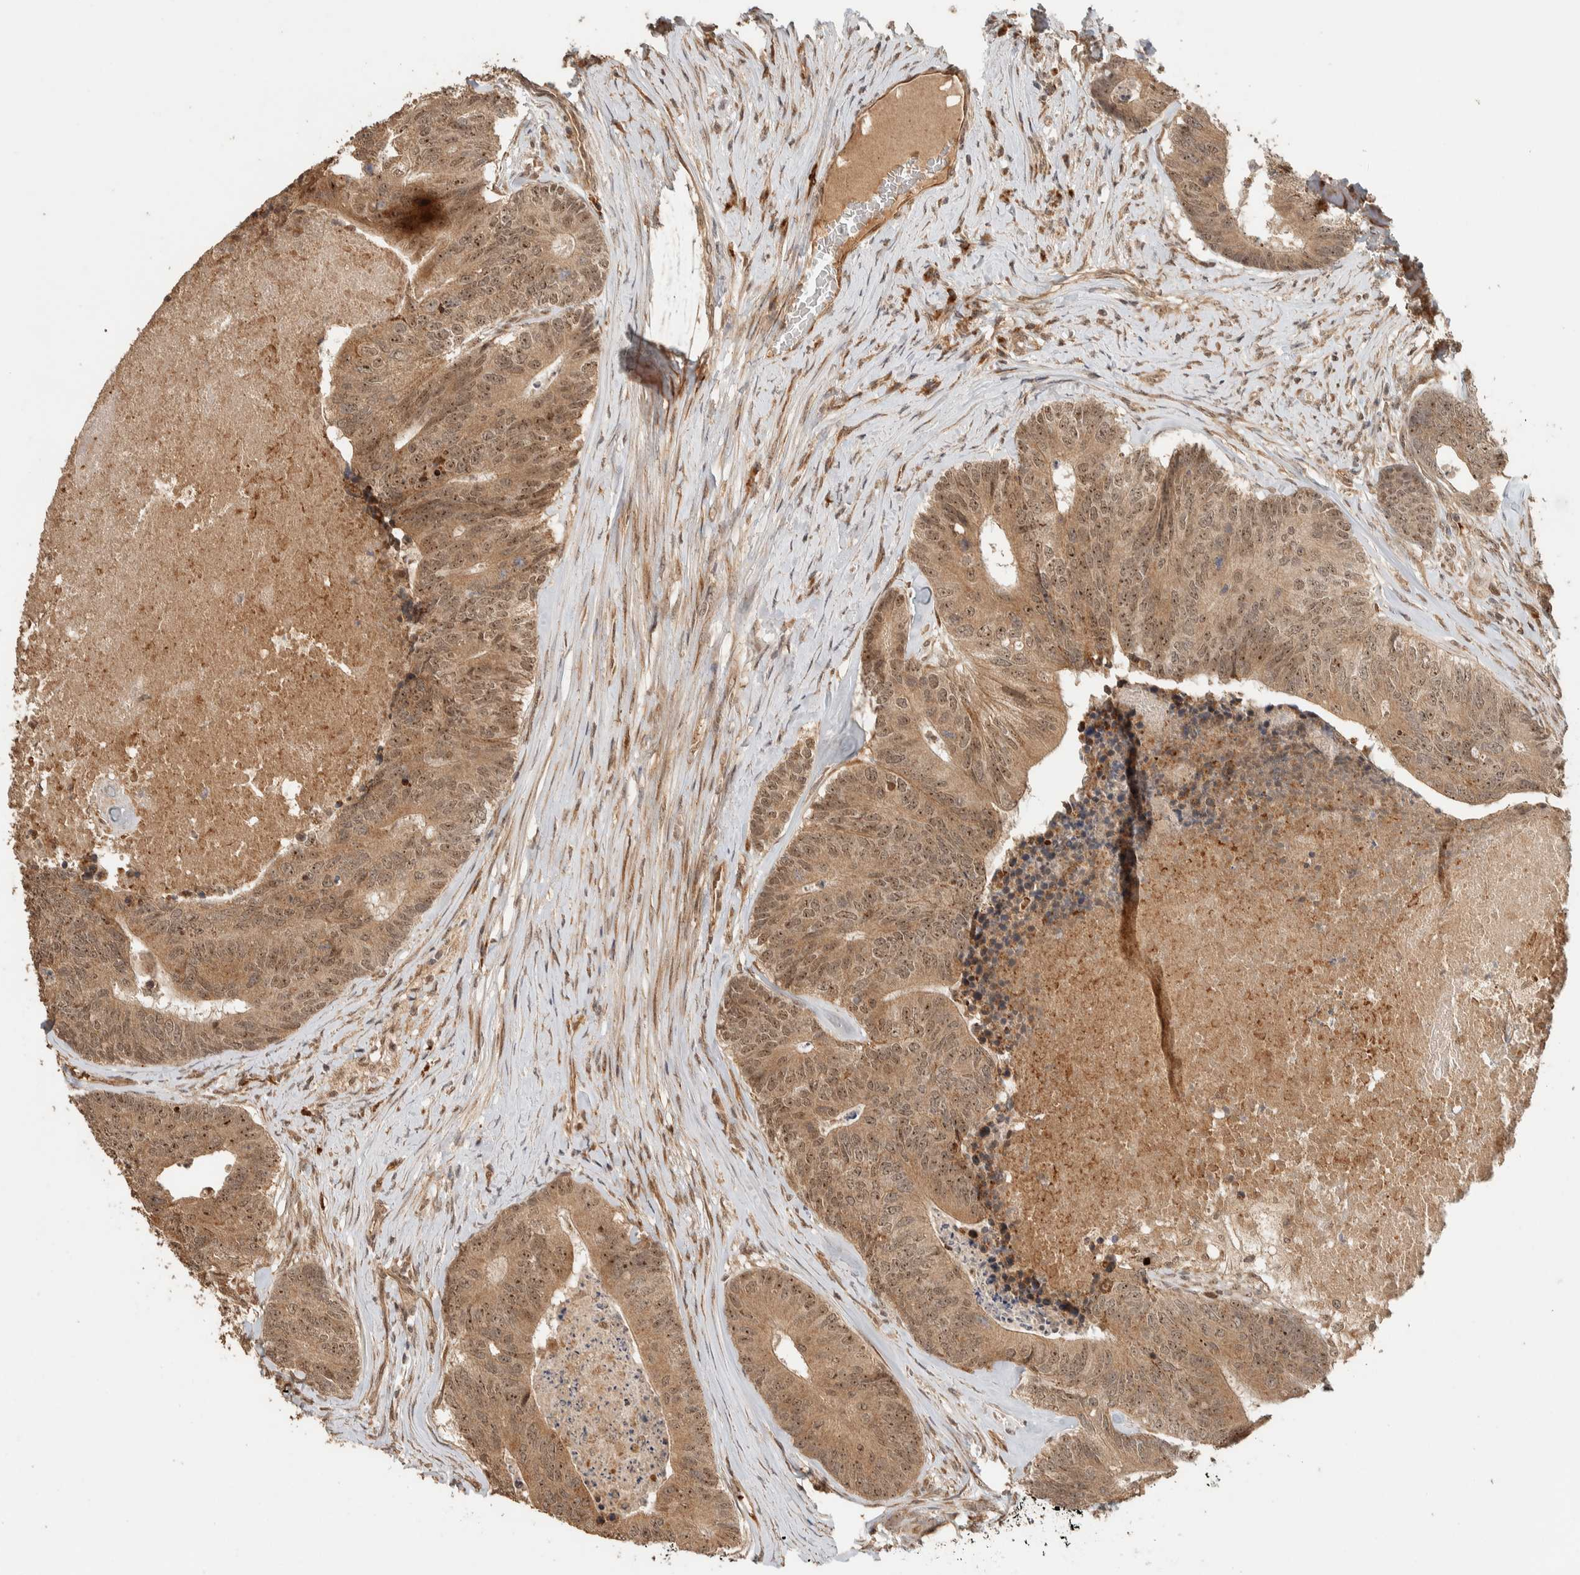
{"staining": {"intensity": "moderate", "quantity": ">75%", "location": "cytoplasmic/membranous,nuclear"}, "tissue": "colorectal cancer", "cell_type": "Tumor cells", "image_type": "cancer", "snomed": [{"axis": "morphology", "description": "Adenocarcinoma, NOS"}, {"axis": "topography", "description": "Colon"}], "caption": "Colorectal cancer stained for a protein (brown) demonstrates moderate cytoplasmic/membranous and nuclear positive positivity in about >75% of tumor cells.", "gene": "ZBTB2", "patient": {"sex": "female", "age": 67}}